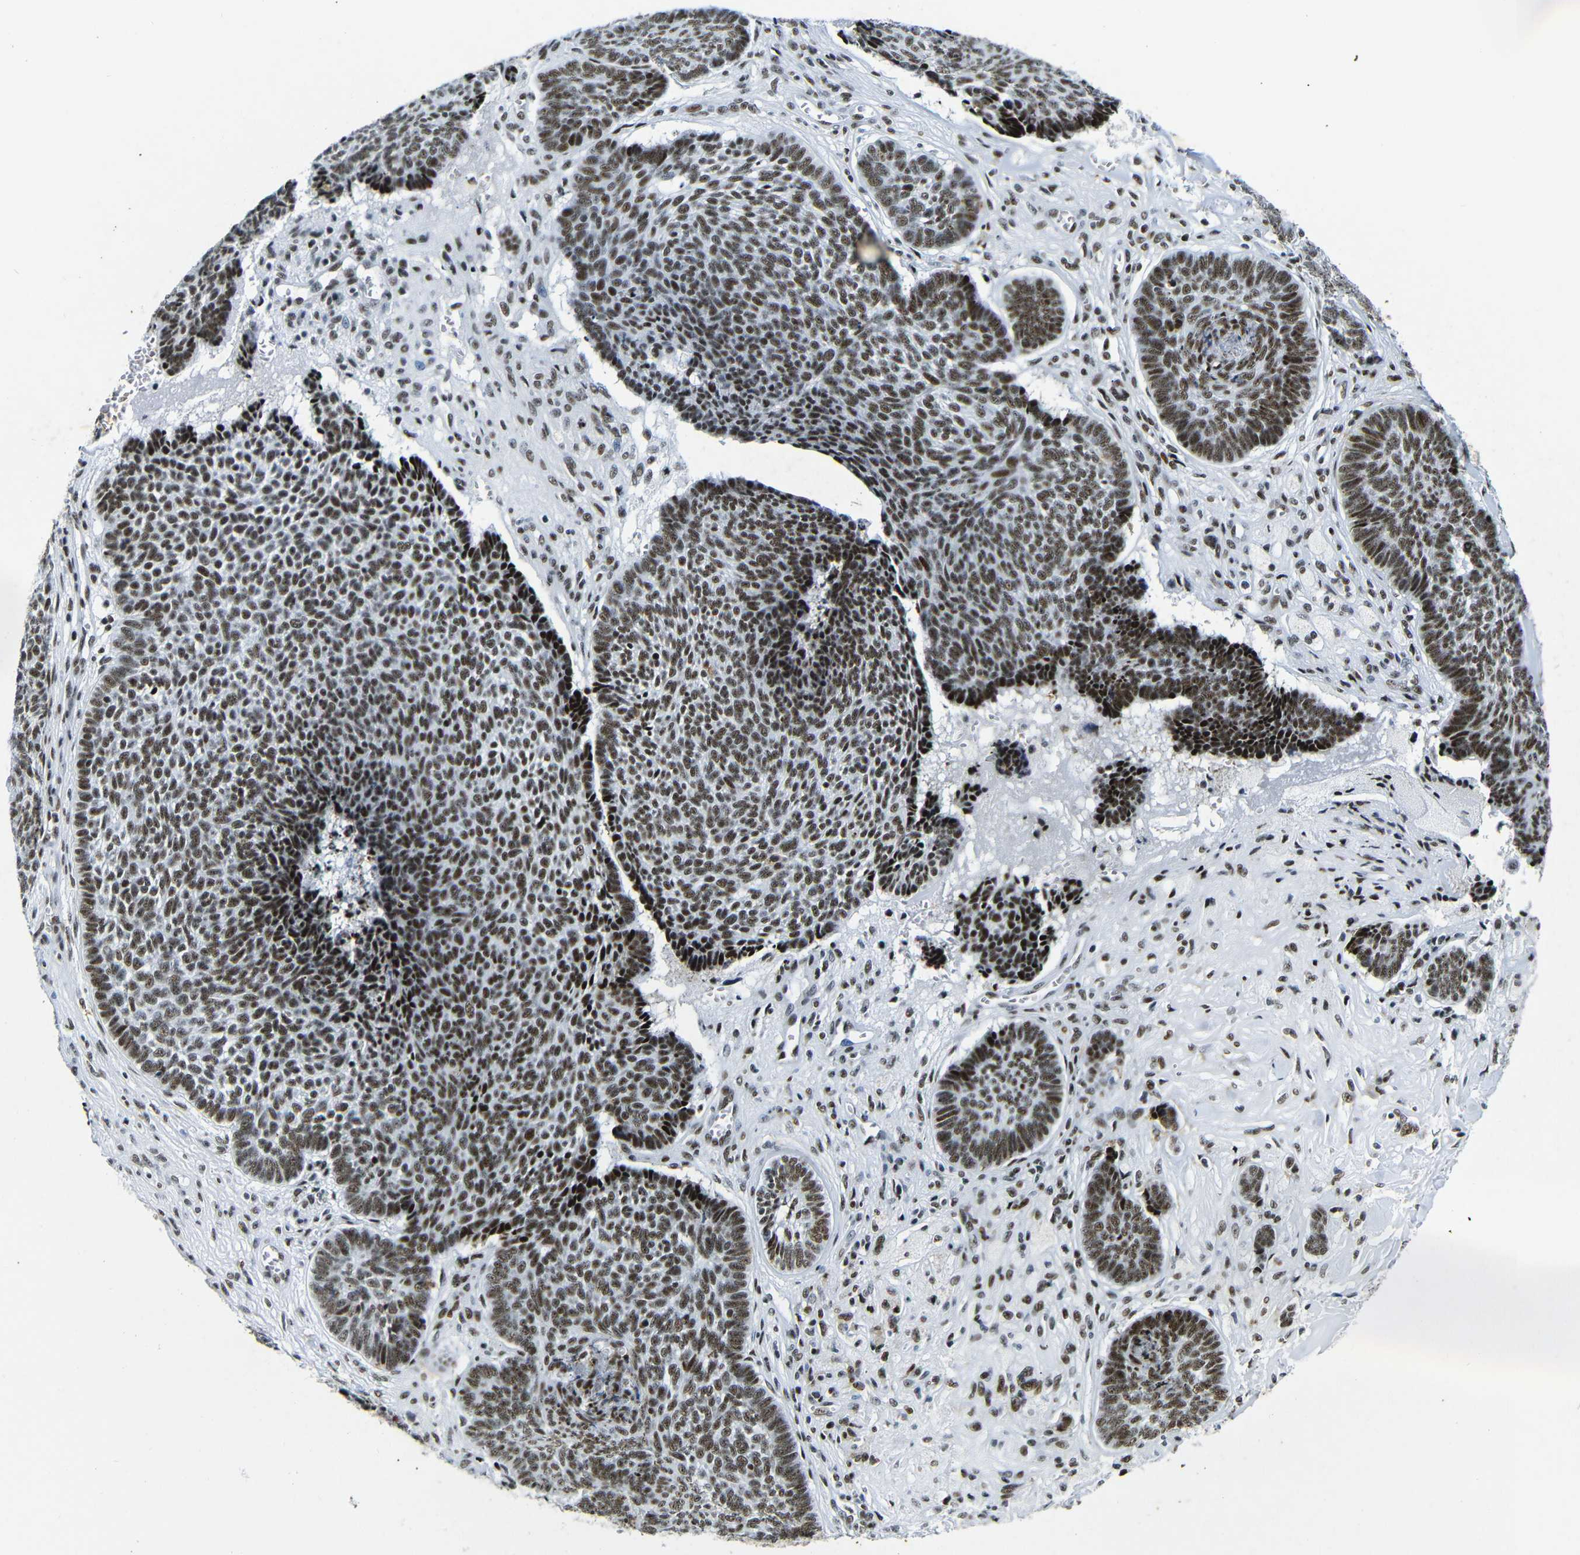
{"staining": {"intensity": "strong", "quantity": ">75%", "location": "nuclear"}, "tissue": "skin cancer", "cell_type": "Tumor cells", "image_type": "cancer", "snomed": [{"axis": "morphology", "description": "Basal cell carcinoma"}, {"axis": "topography", "description": "Skin"}], "caption": "A histopathology image showing strong nuclear expression in approximately >75% of tumor cells in basal cell carcinoma (skin), as visualized by brown immunohistochemical staining.", "gene": "SRSF1", "patient": {"sex": "male", "age": 84}}